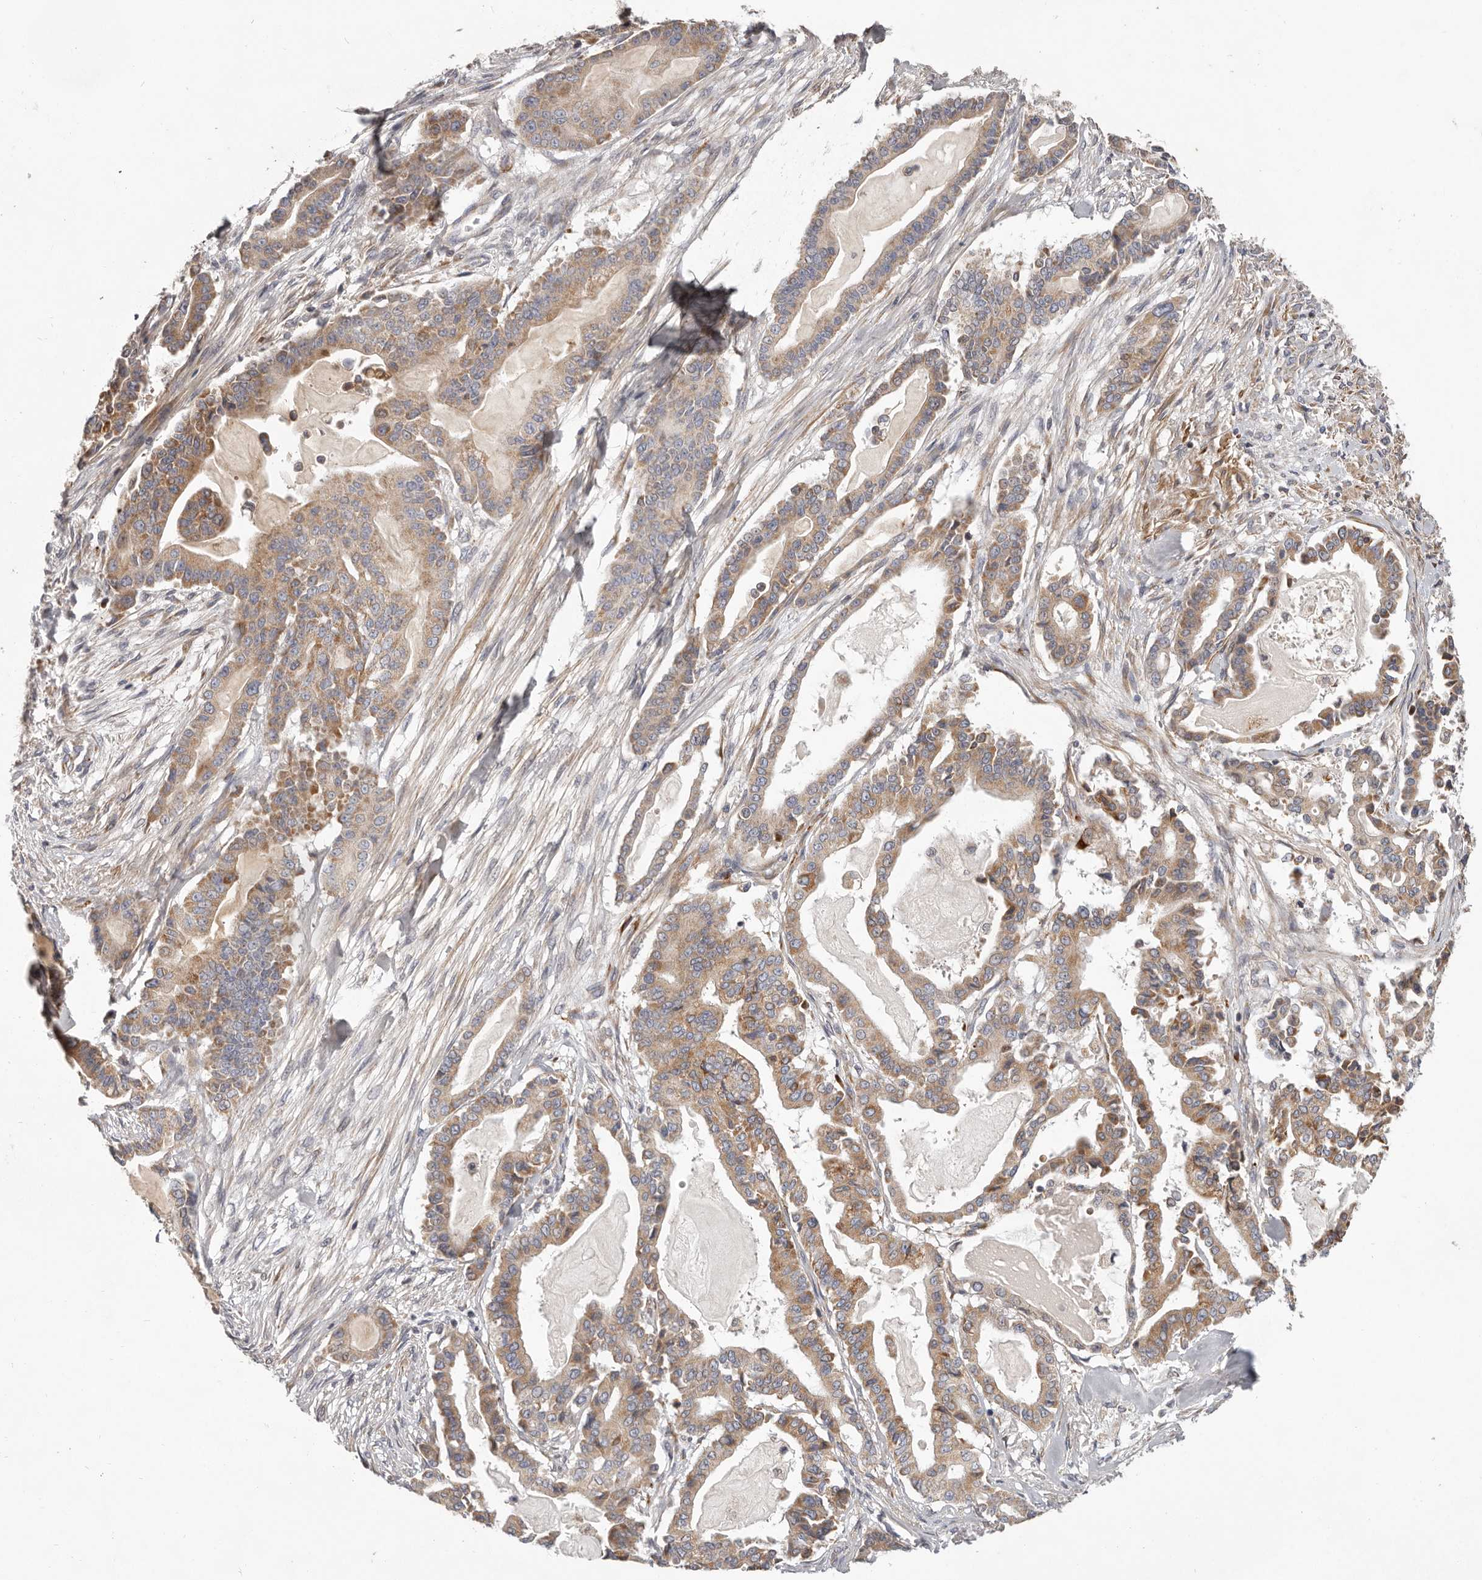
{"staining": {"intensity": "moderate", "quantity": ">75%", "location": "cytoplasmic/membranous"}, "tissue": "pancreatic cancer", "cell_type": "Tumor cells", "image_type": "cancer", "snomed": [{"axis": "morphology", "description": "Adenocarcinoma, NOS"}, {"axis": "topography", "description": "Pancreas"}], "caption": "Protein expression analysis of human pancreatic adenocarcinoma reveals moderate cytoplasmic/membranous expression in about >75% of tumor cells.", "gene": "MRPS10", "patient": {"sex": "male", "age": 63}}